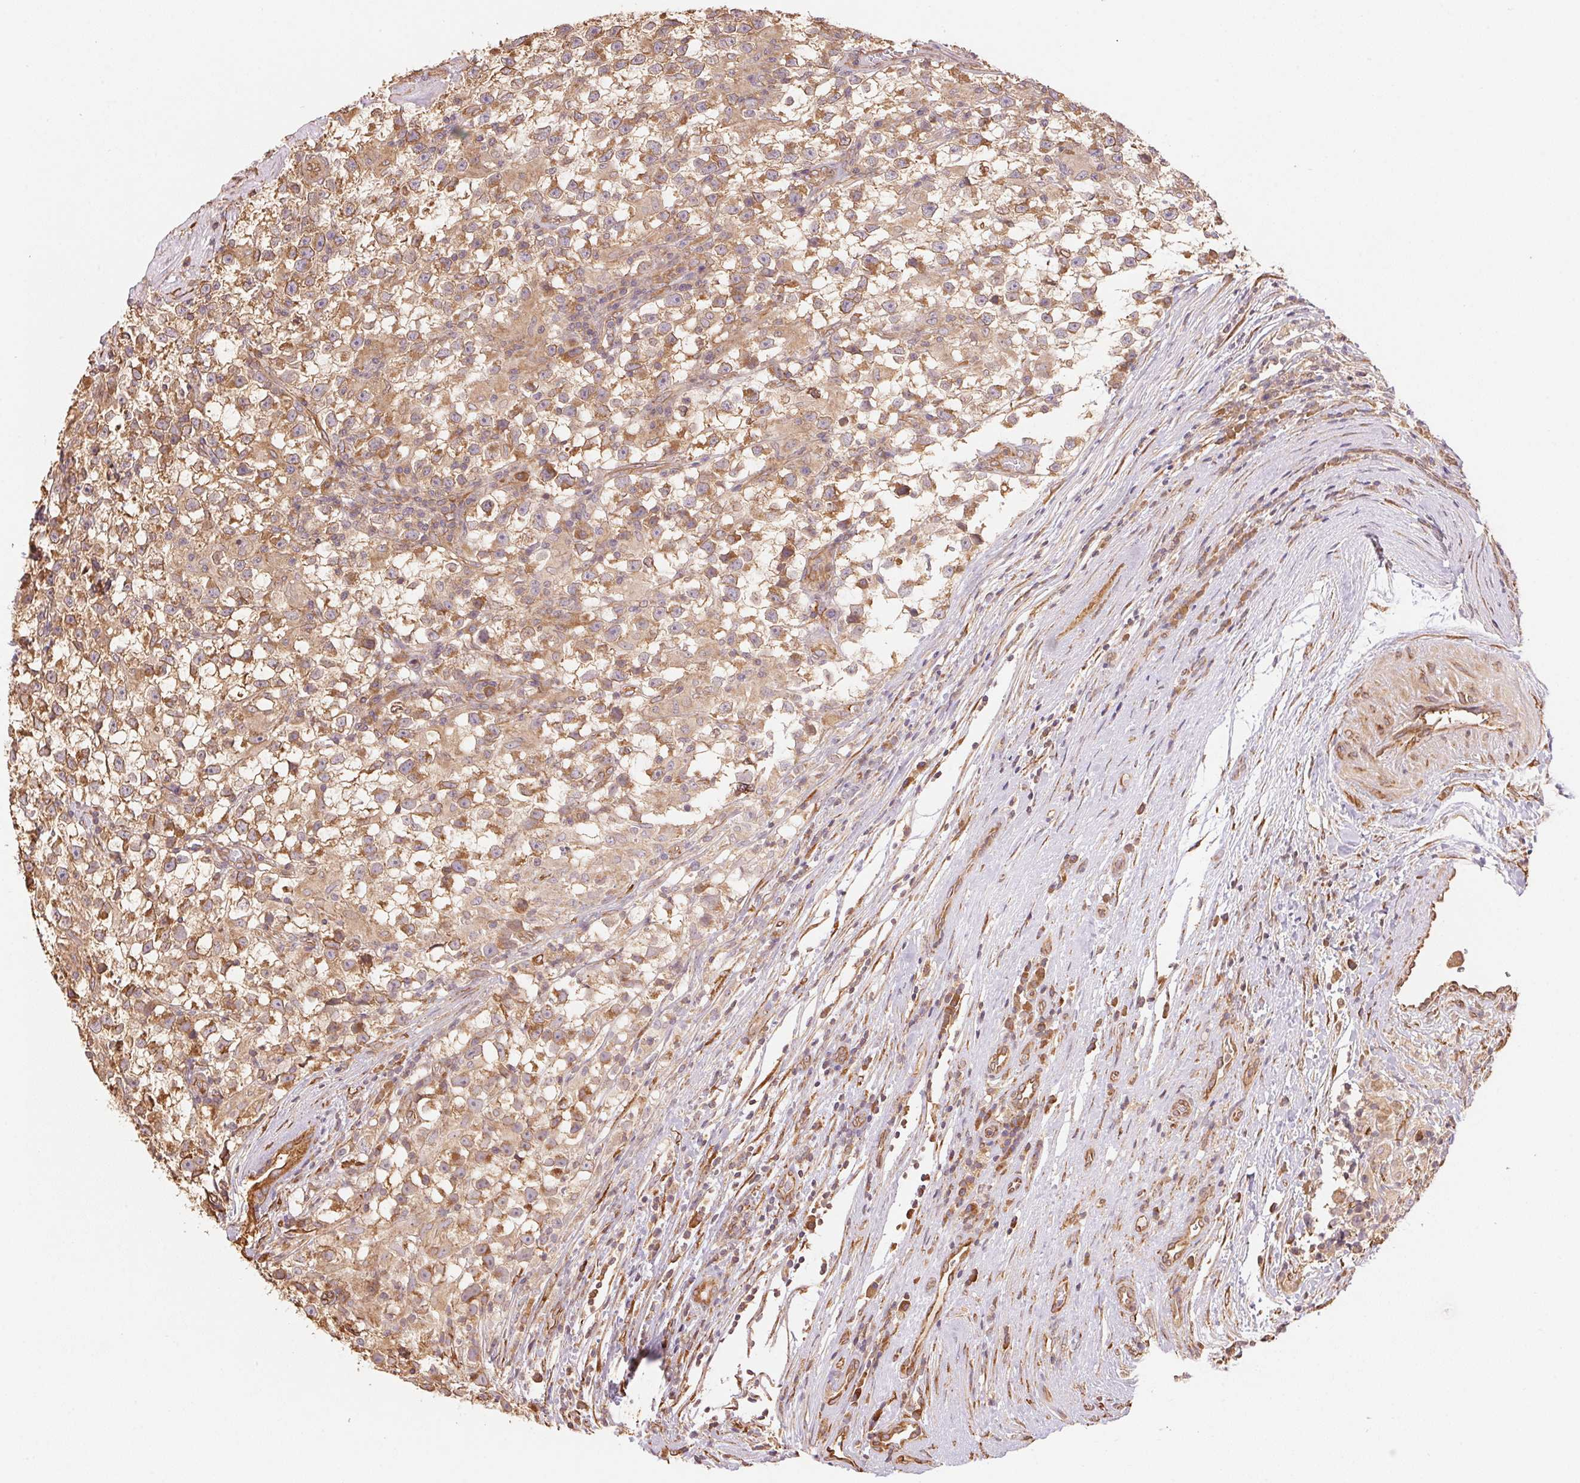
{"staining": {"intensity": "moderate", "quantity": ">75%", "location": "cytoplasmic/membranous"}, "tissue": "testis cancer", "cell_type": "Tumor cells", "image_type": "cancer", "snomed": [{"axis": "morphology", "description": "Seminoma, NOS"}, {"axis": "topography", "description": "Testis"}], "caption": "Protein expression by immunohistochemistry shows moderate cytoplasmic/membranous expression in approximately >75% of tumor cells in testis cancer (seminoma). (brown staining indicates protein expression, while blue staining denotes nuclei).", "gene": "C6orf163", "patient": {"sex": "male", "age": 31}}